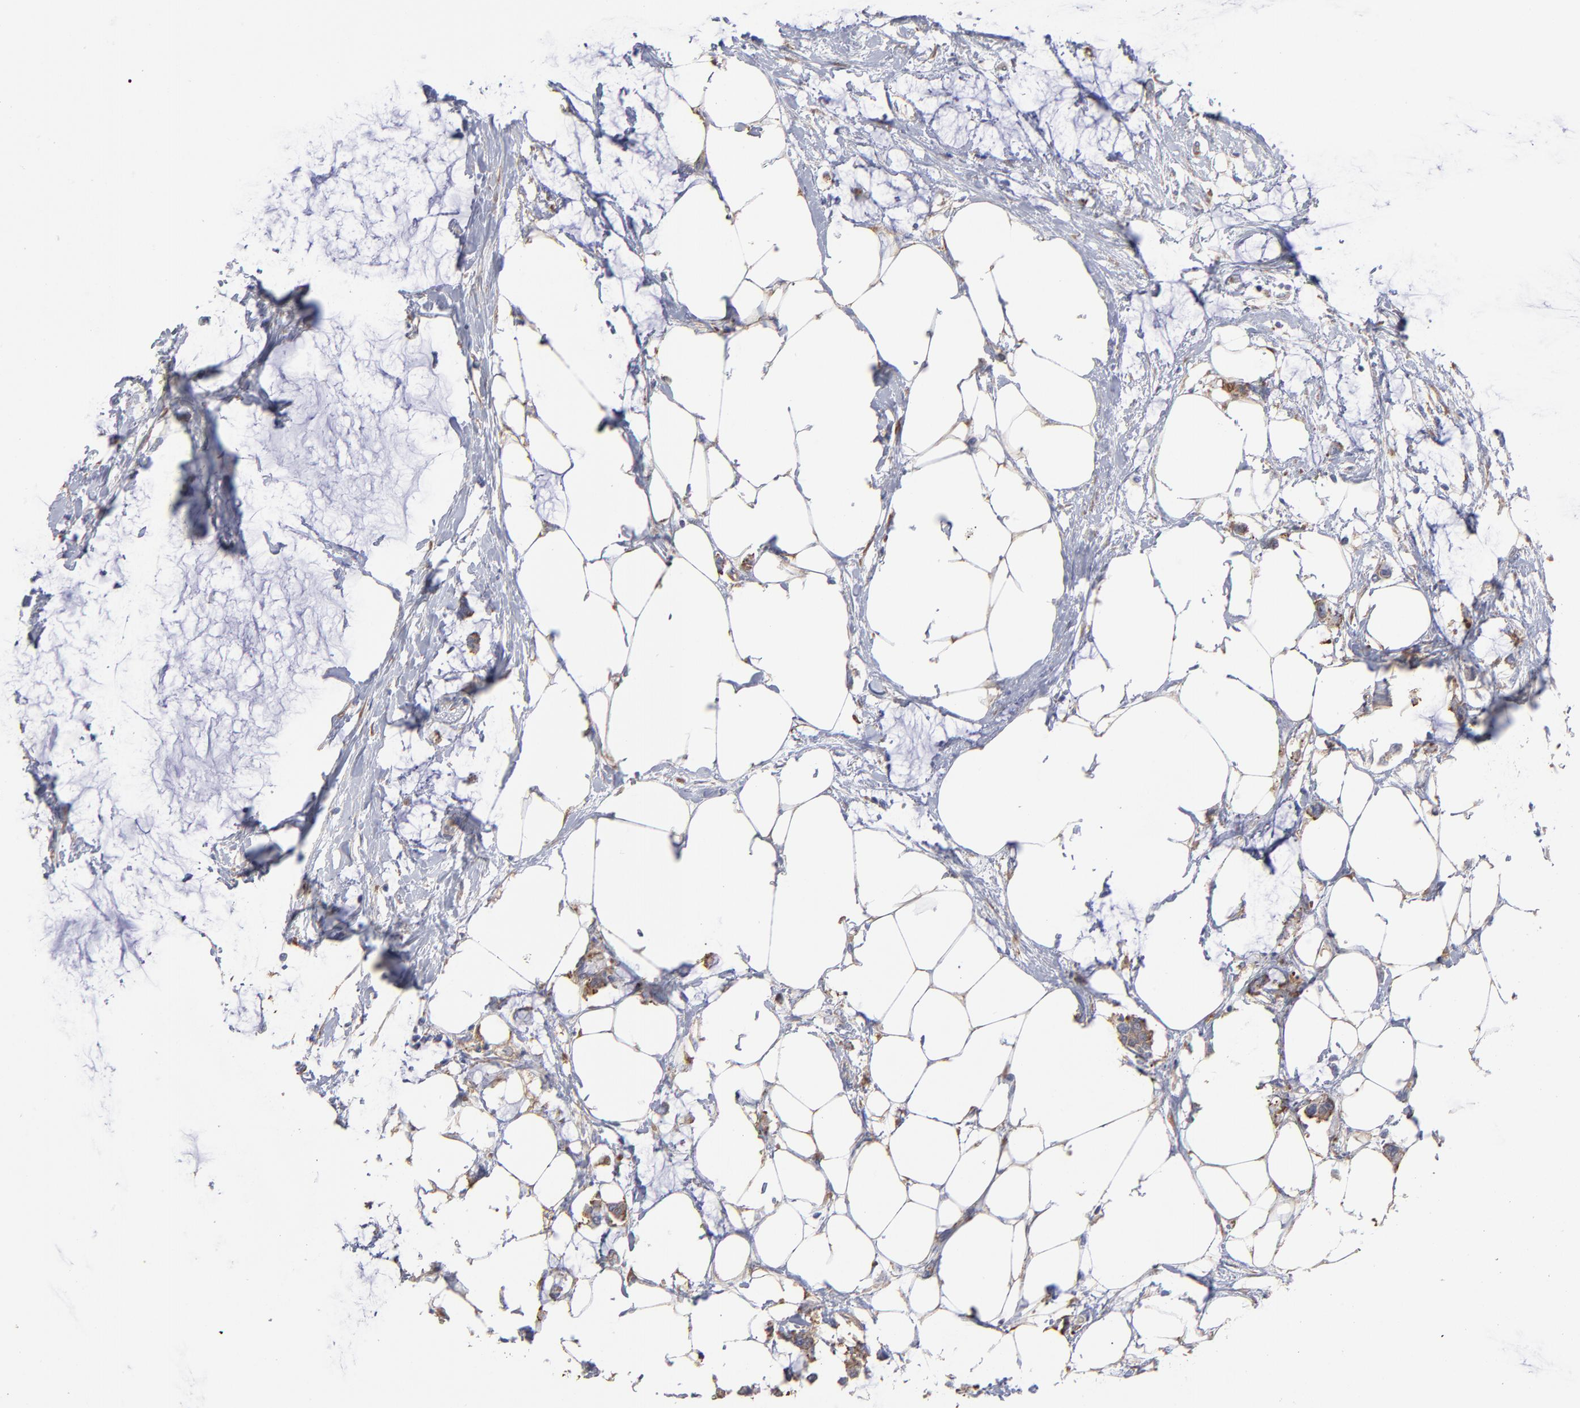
{"staining": {"intensity": "moderate", "quantity": ">75%", "location": "cytoplasmic/membranous"}, "tissue": "colorectal cancer", "cell_type": "Tumor cells", "image_type": "cancer", "snomed": [{"axis": "morphology", "description": "Normal tissue, NOS"}, {"axis": "morphology", "description": "Adenocarcinoma, NOS"}, {"axis": "topography", "description": "Colon"}, {"axis": "topography", "description": "Peripheral nerve tissue"}], "caption": "Immunohistochemistry (IHC) of adenocarcinoma (colorectal) displays medium levels of moderate cytoplasmic/membranous positivity in approximately >75% of tumor cells.", "gene": "RPL3", "patient": {"sex": "male", "age": 14}}